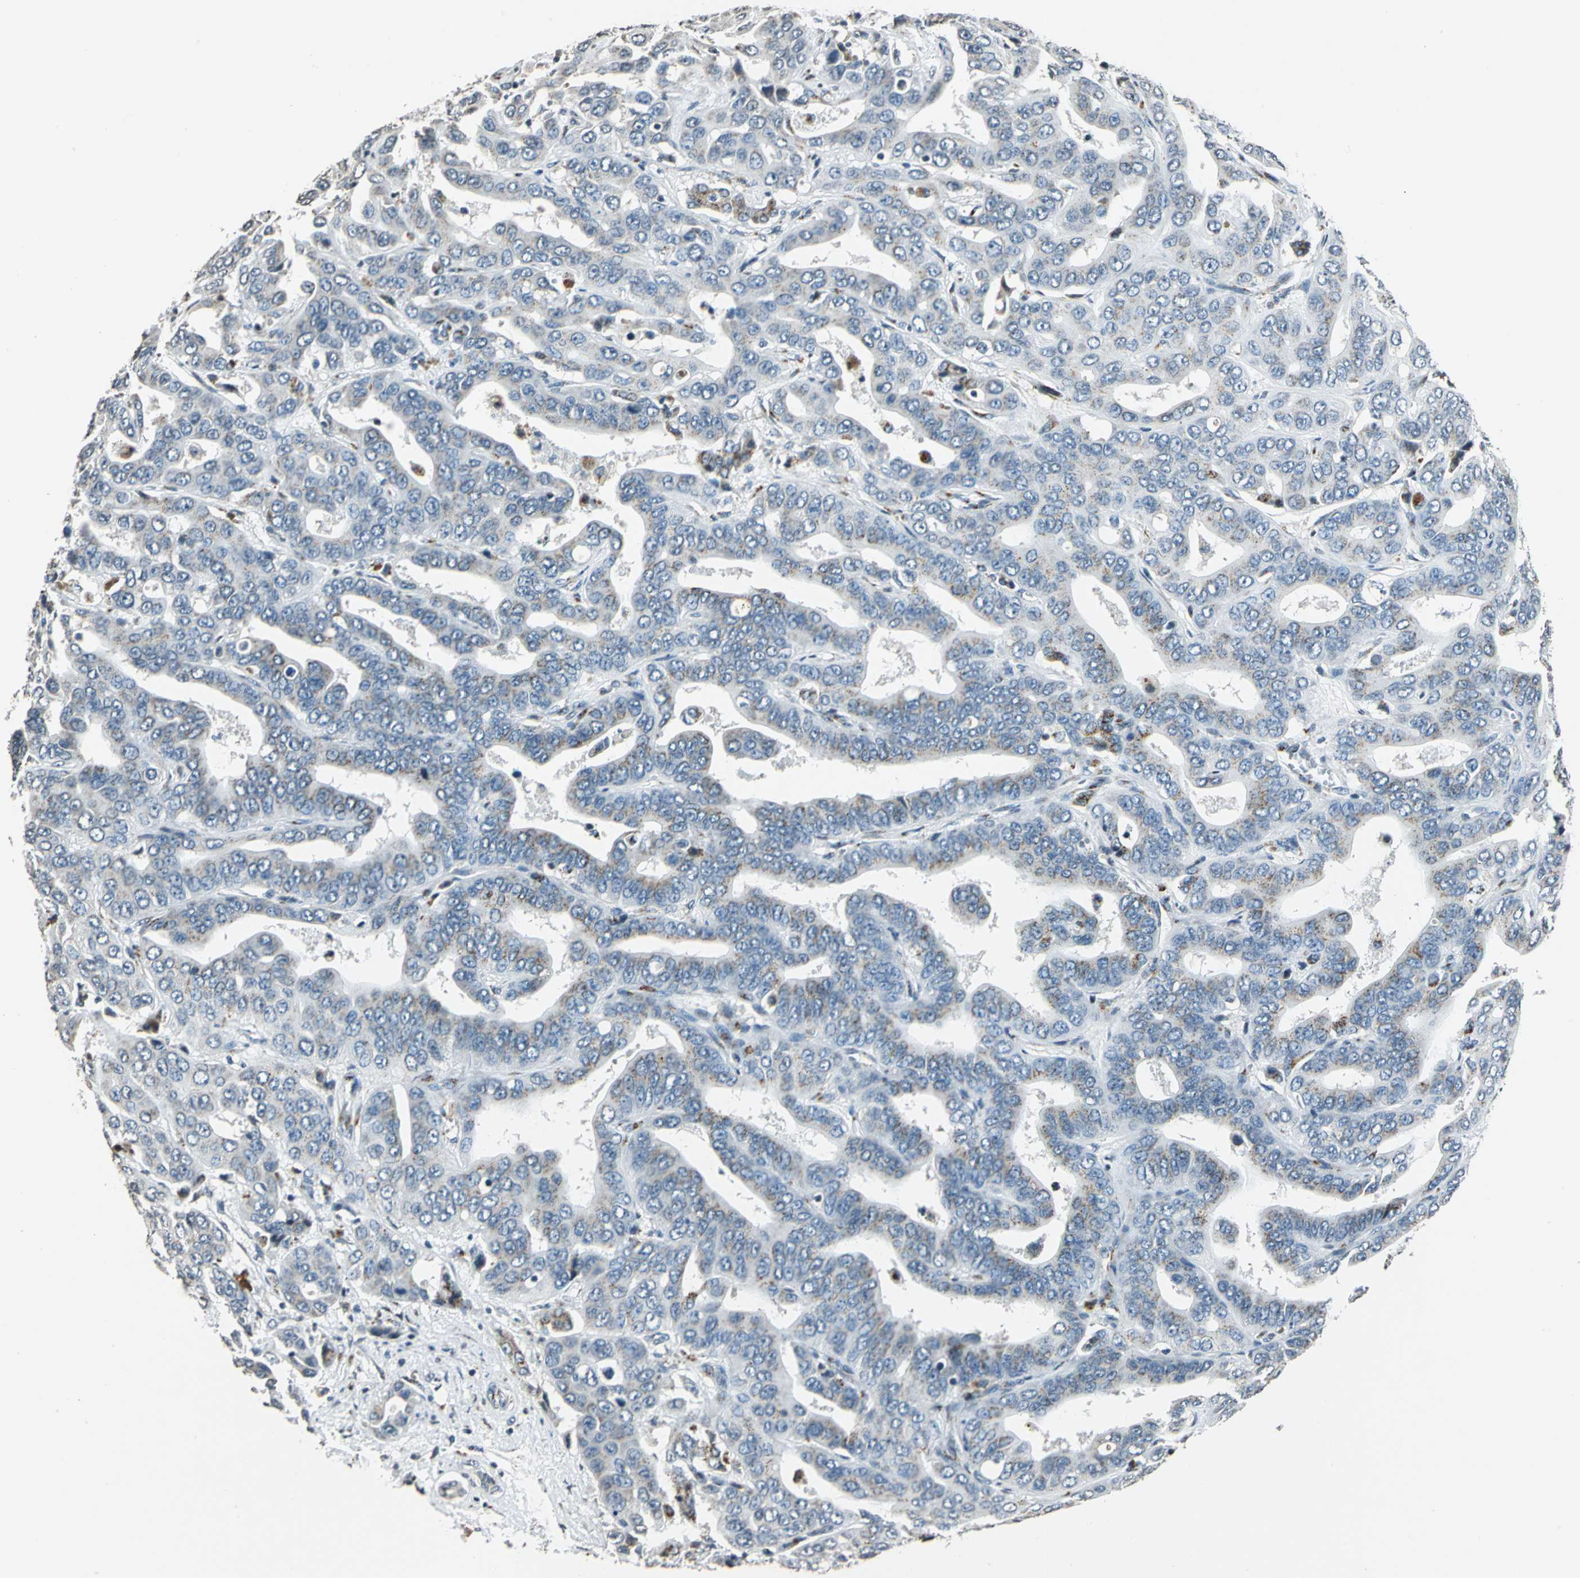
{"staining": {"intensity": "weak", "quantity": "<25%", "location": "cytoplasmic/membranous"}, "tissue": "liver cancer", "cell_type": "Tumor cells", "image_type": "cancer", "snomed": [{"axis": "morphology", "description": "Cholangiocarcinoma"}, {"axis": "topography", "description": "Liver"}], "caption": "Tumor cells show no significant expression in liver cholangiocarcinoma. (Immunohistochemistry, brightfield microscopy, high magnification).", "gene": "TMEM115", "patient": {"sex": "female", "age": 52}}